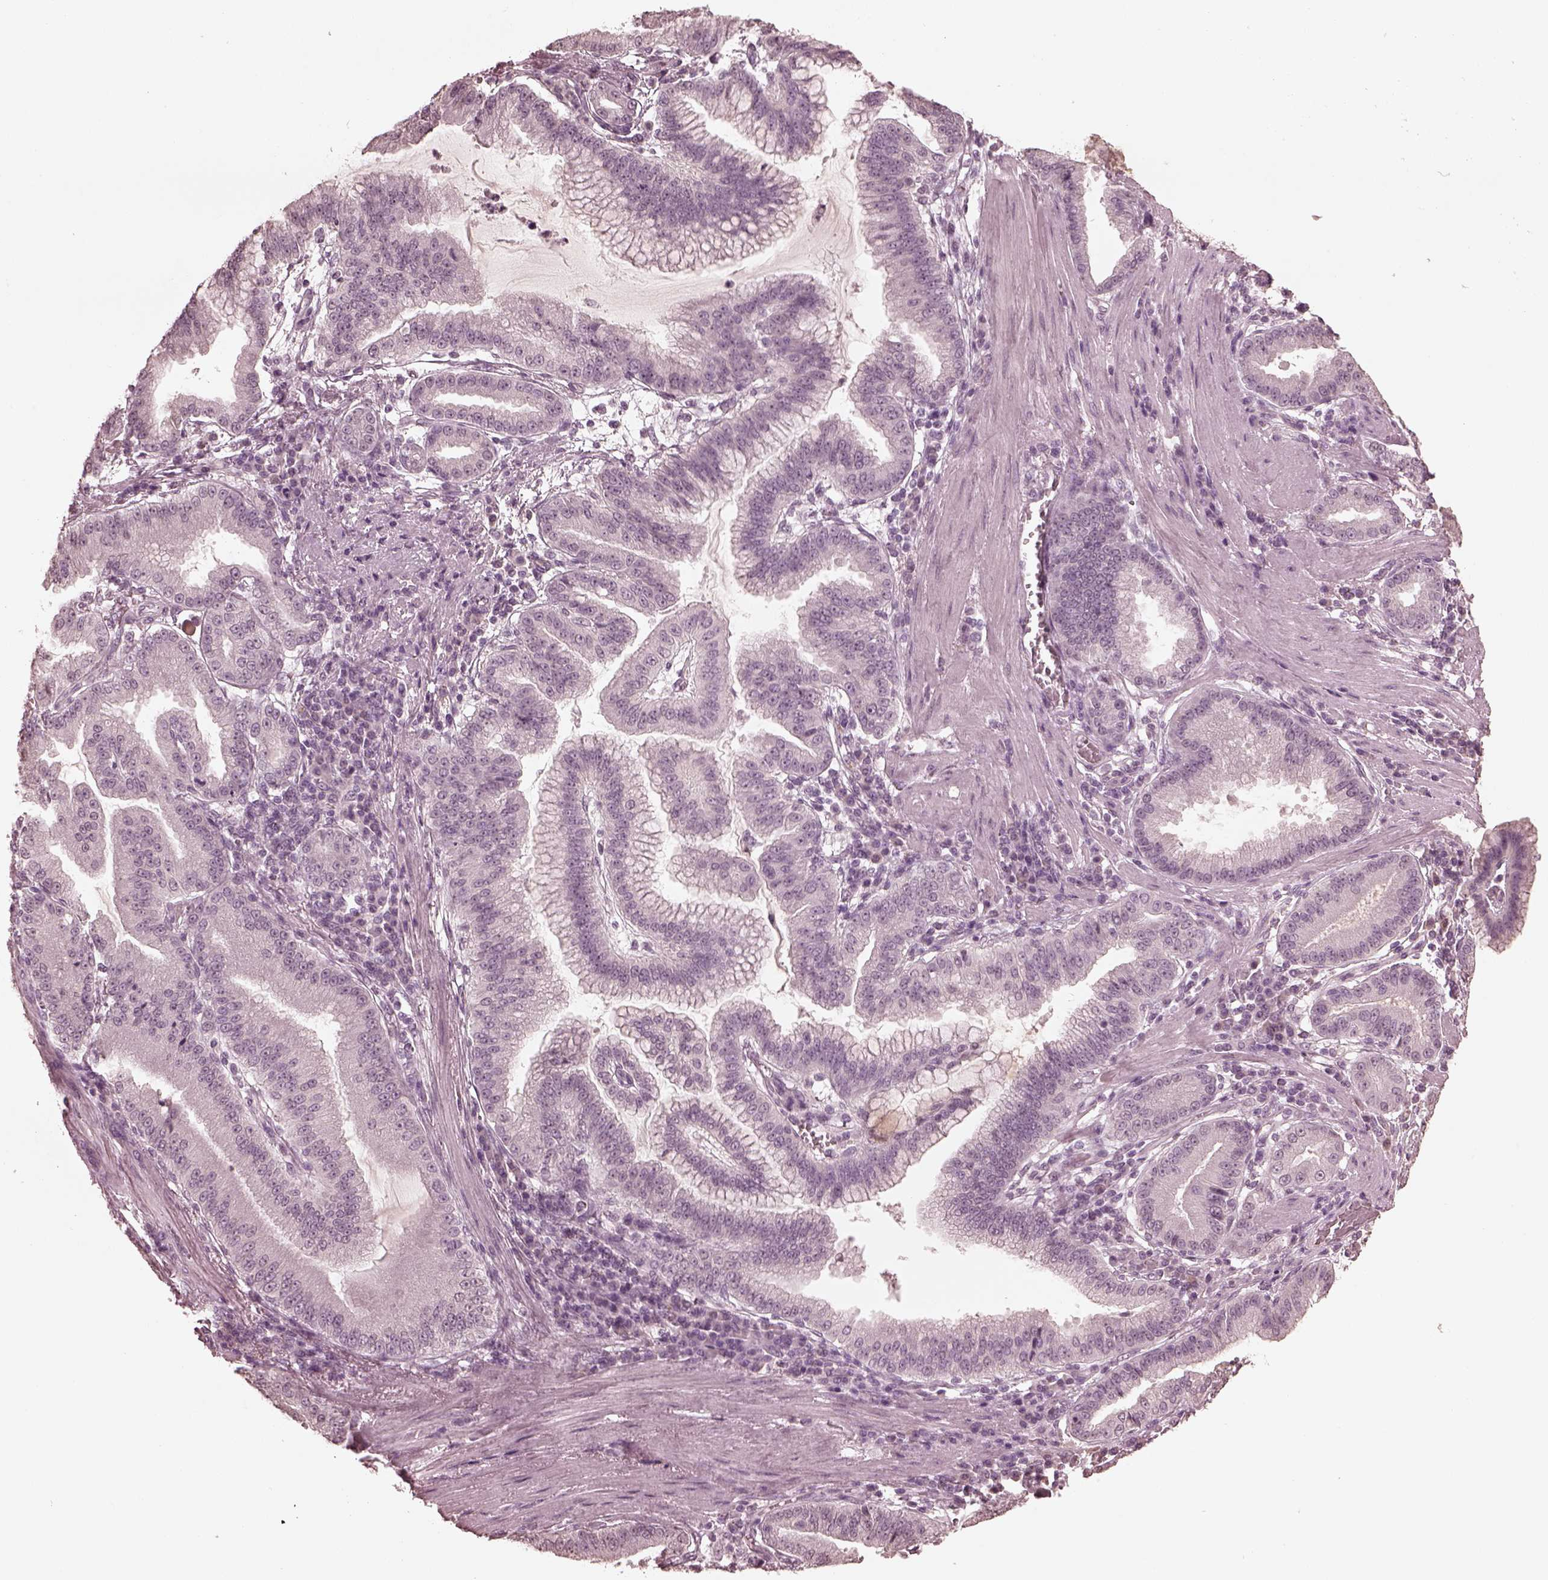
{"staining": {"intensity": "negative", "quantity": "none", "location": "none"}, "tissue": "stomach cancer", "cell_type": "Tumor cells", "image_type": "cancer", "snomed": [{"axis": "morphology", "description": "Adenocarcinoma, NOS"}, {"axis": "topography", "description": "Stomach"}], "caption": "A high-resolution image shows immunohistochemistry (IHC) staining of adenocarcinoma (stomach), which exhibits no significant positivity in tumor cells.", "gene": "KRT79", "patient": {"sex": "male", "age": 83}}